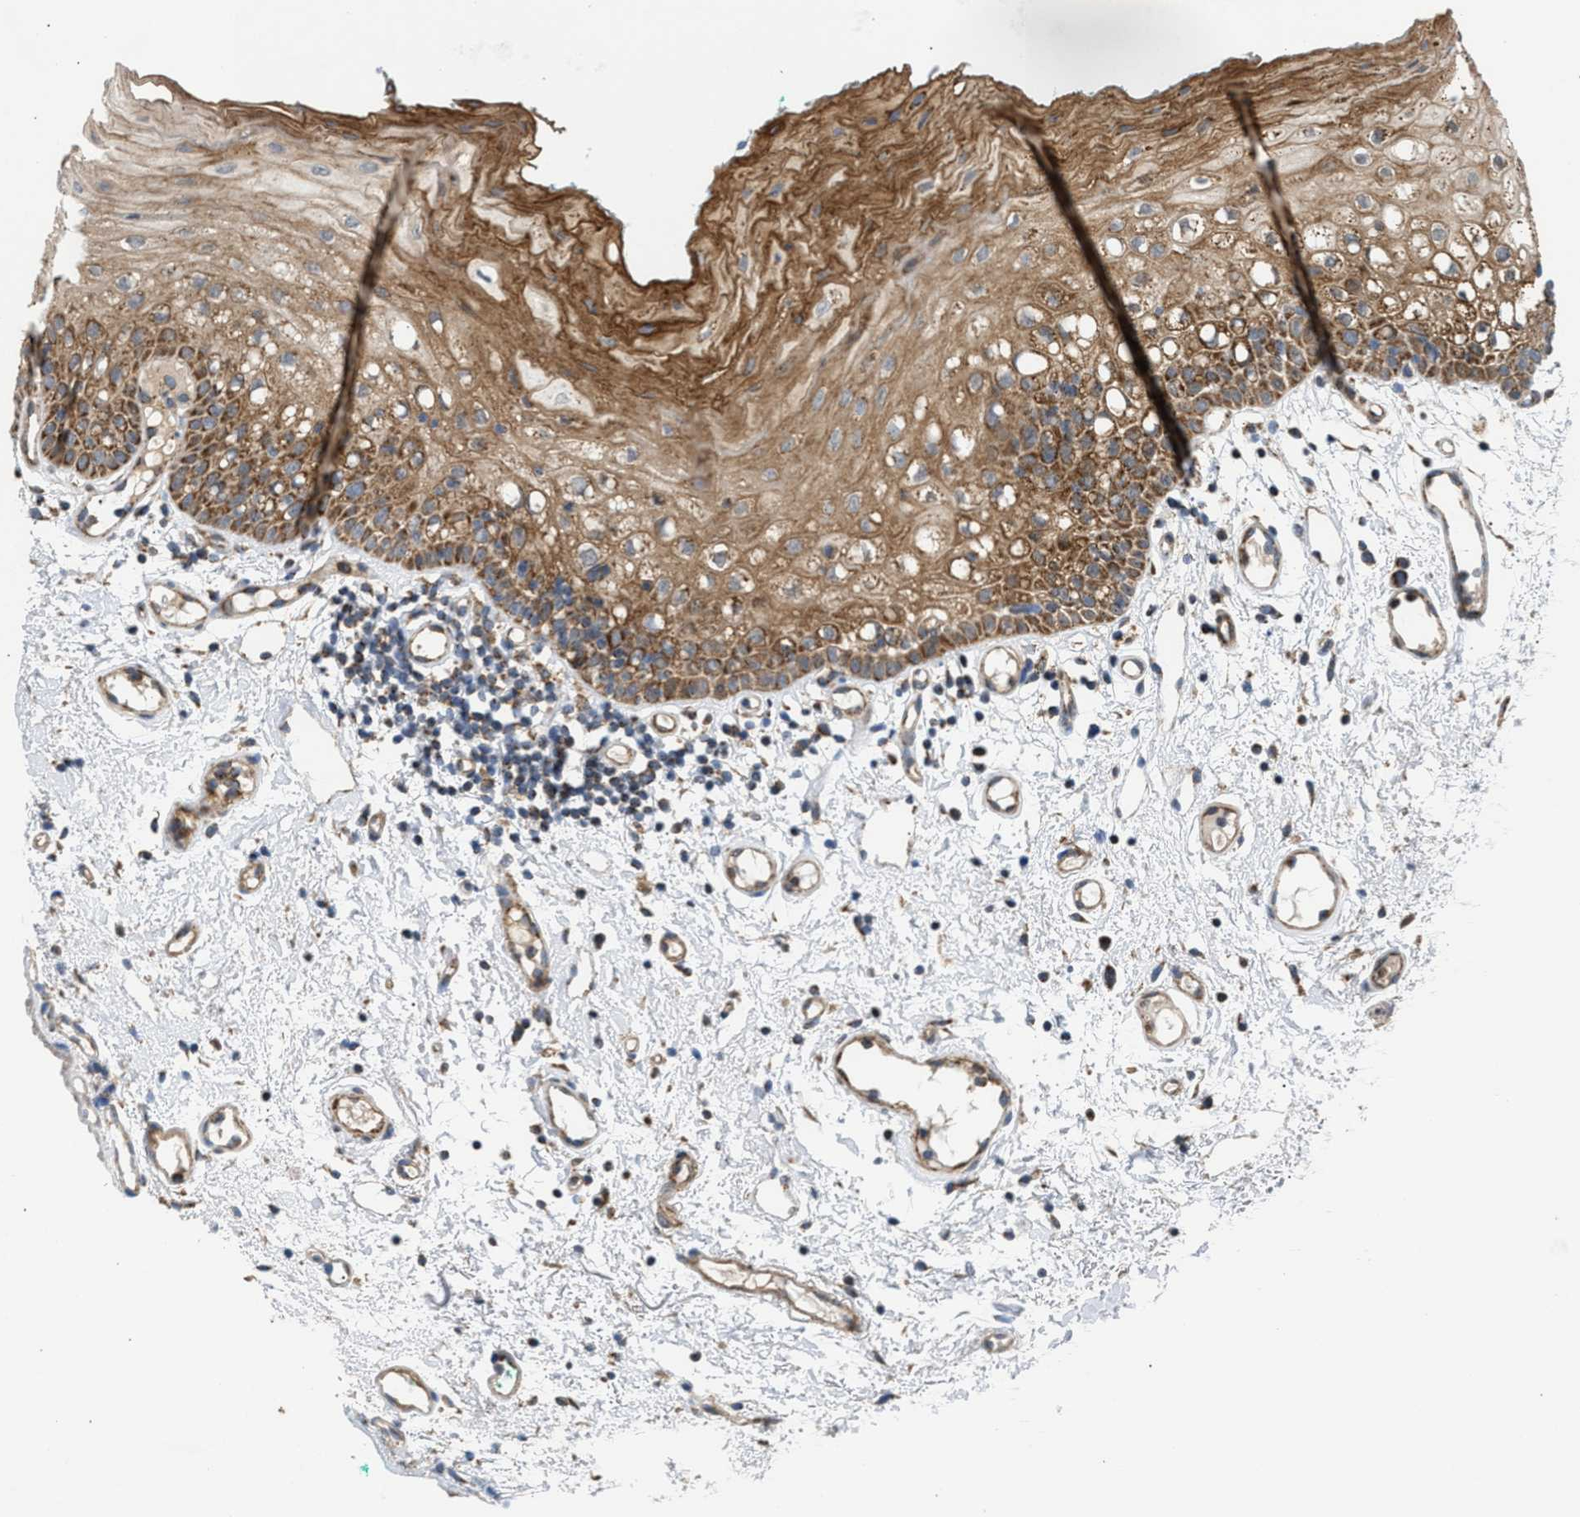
{"staining": {"intensity": "moderate", "quantity": "25%-75%", "location": "cytoplasmic/membranous"}, "tissue": "oral mucosa", "cell_type": "Squamous epithelial cells", "image_type": "normal", "snomed": [{"axis": "morphology", "description": "Normal tissue, NOS"}, {"axis": "morphology", "description": "Squamous cell carcinoma, NOS"}, {"axis": "topography", "description": "Oral tissue"}, {"axis": "topography", "description": "Salivary gland"}, {"axis": "topography", "description": "Head-Neck"}], "caption": "Squamous epithelial cells reveal medium levels of moderate cytoplasmic/membranous expression in about 25%-75% of cells in unremarkable human oral mucosa.", "gene": "TACO1", "patient": {"sex": "female", "age": 62}}